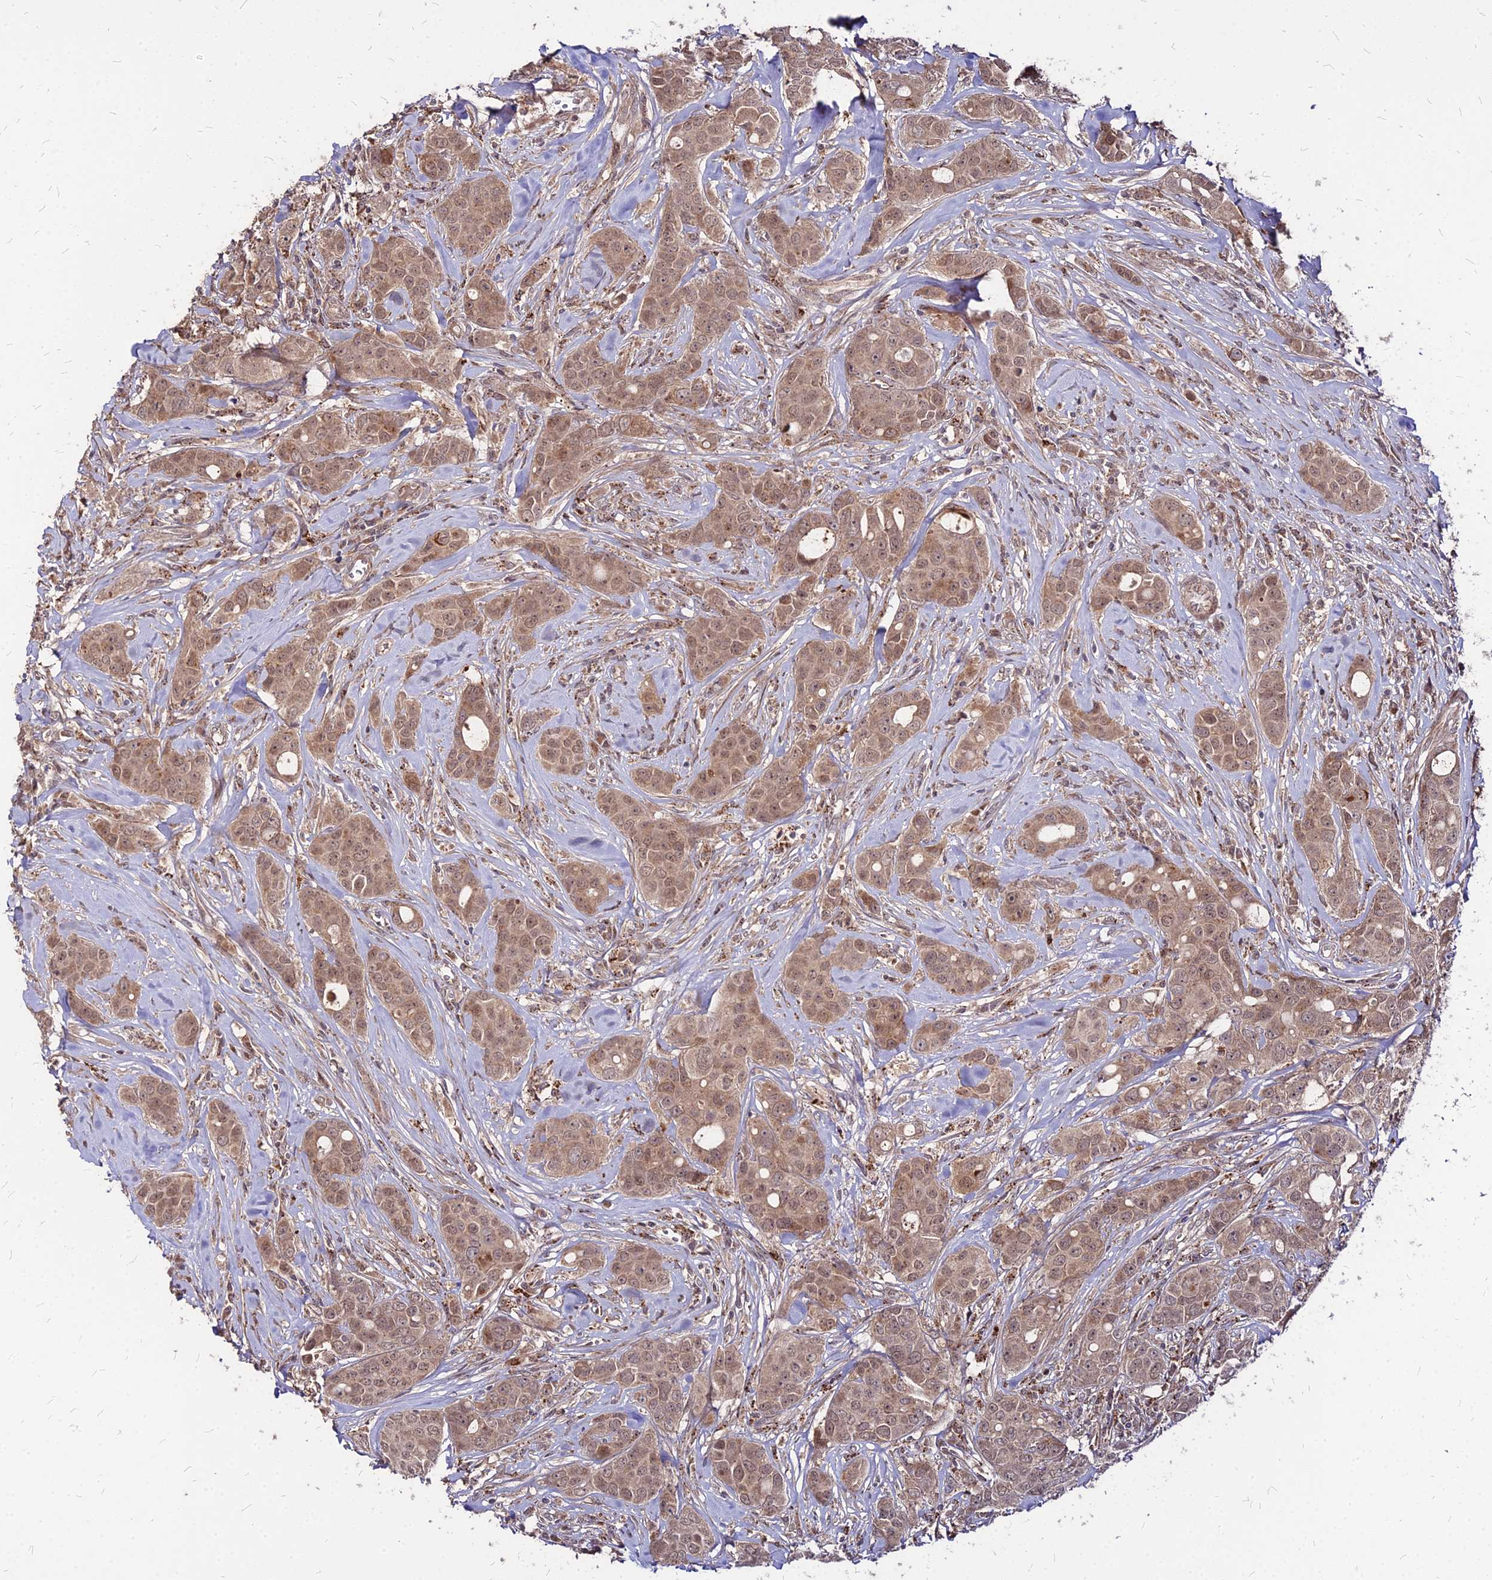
{"staining": {"intensity": "moderate", "quantity": ">75%", "location": "cytoplasmic/membranous,nuclear"}, "tissue": "breast cancer", "cell_type": "Tumor cells", "image_type": "cancer", "snomed": [{"axis": "morphology", "description": "Duct carcinoma"}, {"axis": "topography", "description": "Breast"}], "caption": "A brown stain labels moderate cytoplasmic/membranous and nuclear expression of a protein in human infiltrating ductal carcinoma (breast) tumor cells.", "gene": "APBA3", "patient": {"sex": "female", "age": 43}}